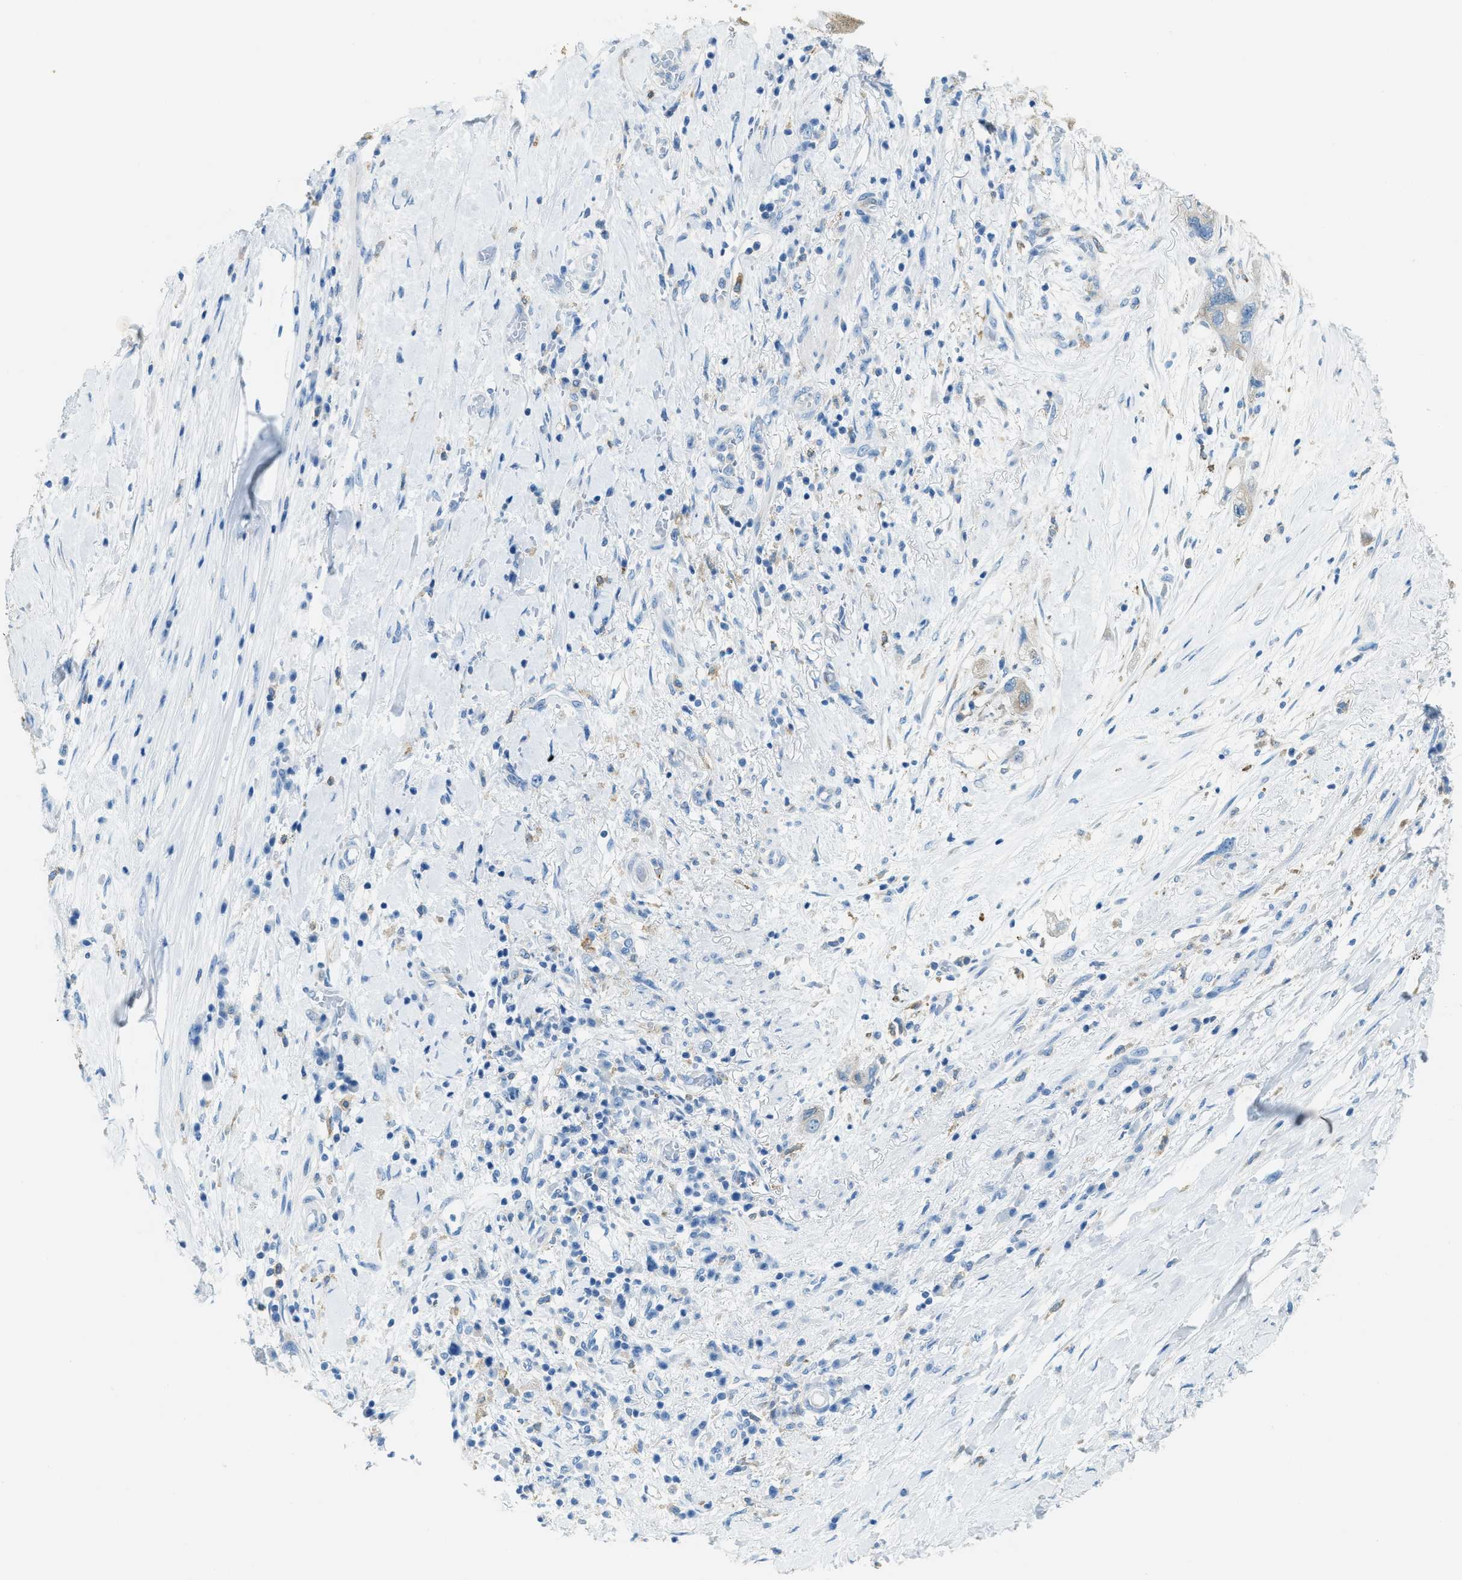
{"staining": {"intensity": "negative", "quantity": "none", "location": "none"}, "tissue": "pancreatic cancer", "cell_type": "Tumor cells", "image_type": "cancer", "snomed": [{"axis": "morphology", "description": "Adenocarcinoma, NOS"}, {"axis": "topography", "description": "Pancreas"}], "caption": "Immunohistochemistry (IHC) image of pancreatic adenocarcinoma stained for a protein (brown), which reveals no staining in tumor cells.", "gene": "MATCAP2", "patient": {"sex": "female", "age": 73}}